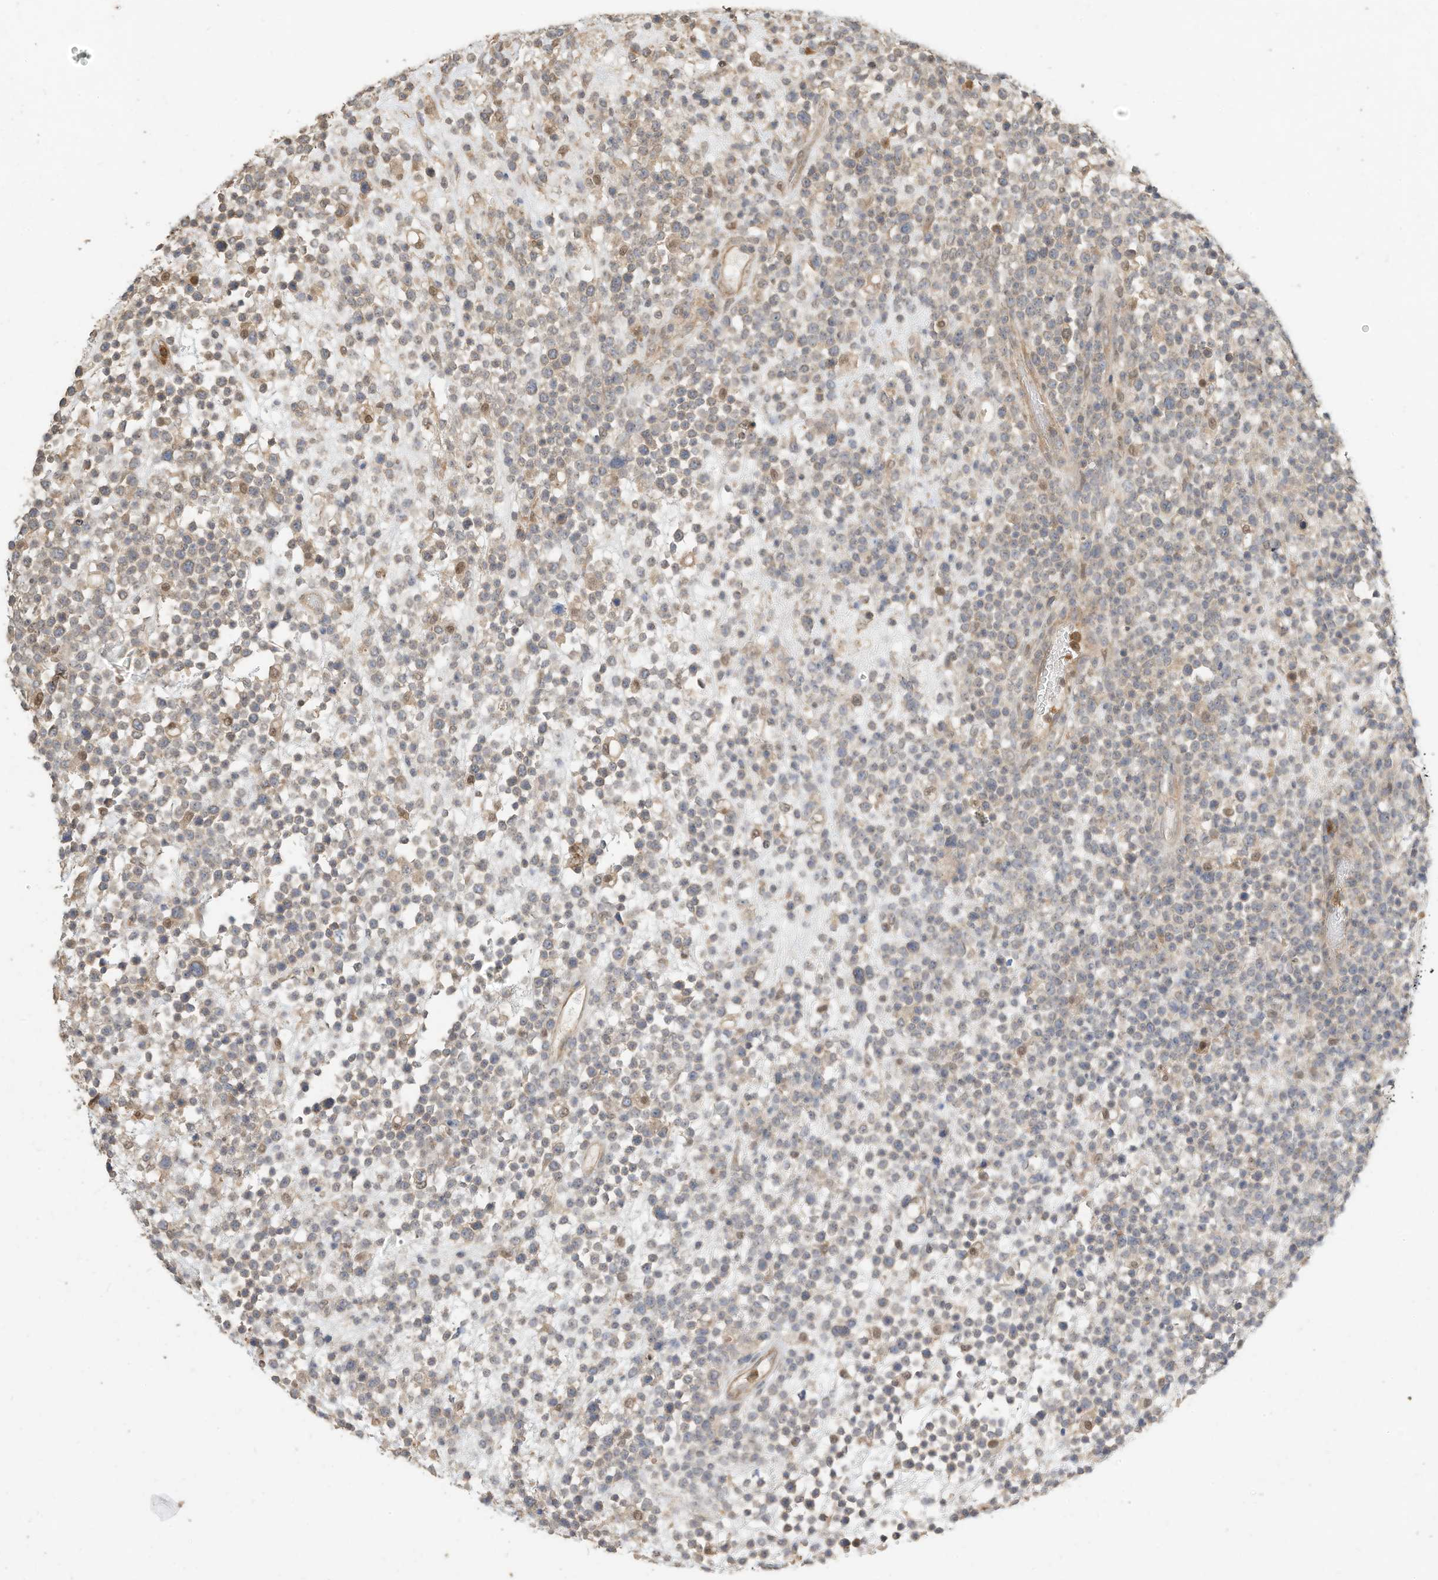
{"staining": {"intensity": "weak", "quantity": "<25%", "location": "cytoplasmic/membranous"}, "tissue": "lymphoma", "cell_type": "Tumor cells", "image_type": "cancer", "snomed": [{"axis": "morphology", "description": "Malignant lymphoma, non-Hodgkin's type, High grade"}, {"axis": "topography", "description": "Colon"}], "caption": "Lymphoma stained for a protein using immunohistochemistry shows no expression tumor cells.", "gene": "OFD1", "patient": {"sex": "female", "age": 53}}